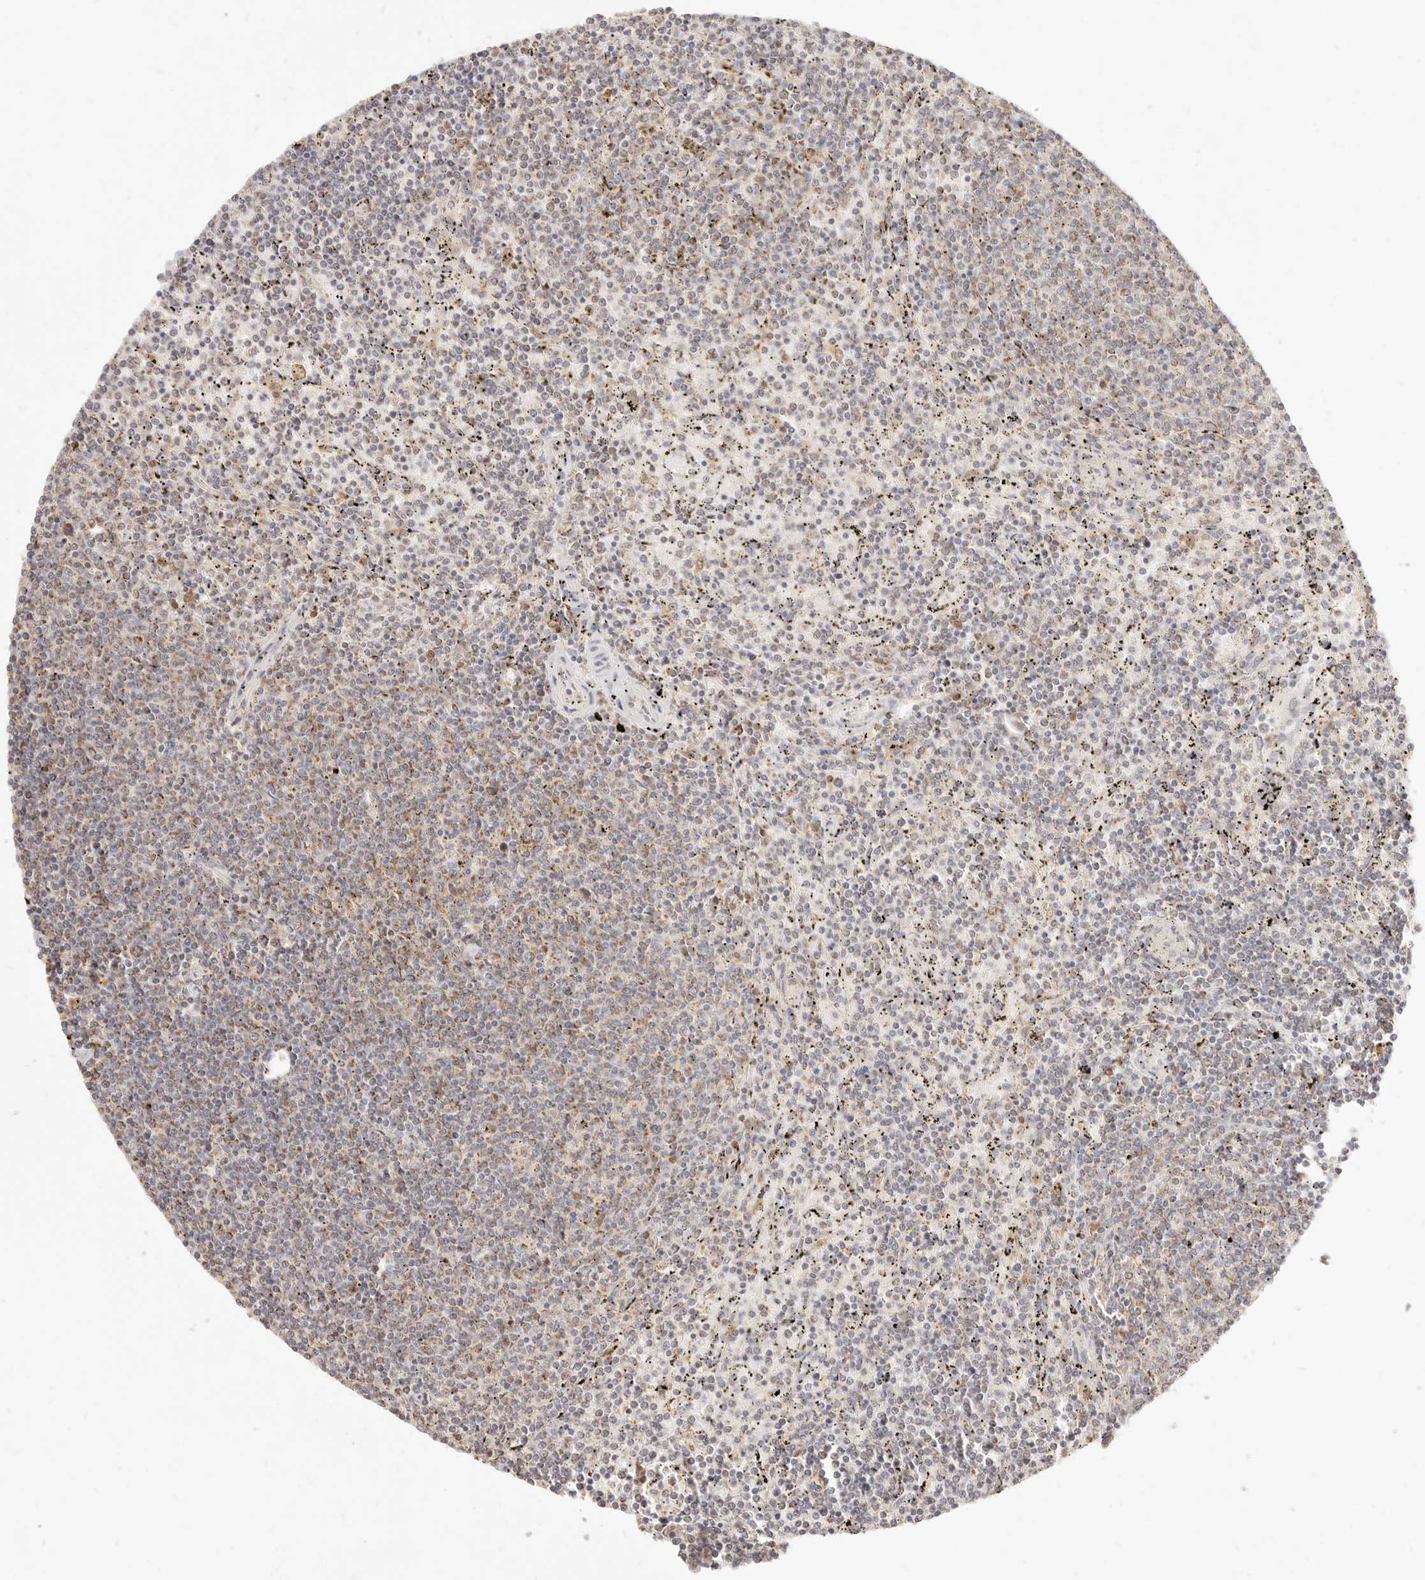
{"staining": {"intensity": "weak", "quantity": "<25%", "location": "cytoplasmic/membranous"}, "tissue": "lymphoma", "cell_type": "Tumor cells", "image_type": "cancer", "snomed": [{"axis": "morphology", "description": "Malignant lymphoma, non-Hodgkin's type, Low grade"}, {"axis": "topography", "description": "Spleen"}], "caption": "High power microscopy micrograph of an IHC histopathology image of lymphoma, revealing no significant staining in tumor cells.", "gene": "CPLANE2", "patient": {"sex": "female", "age": 50}}